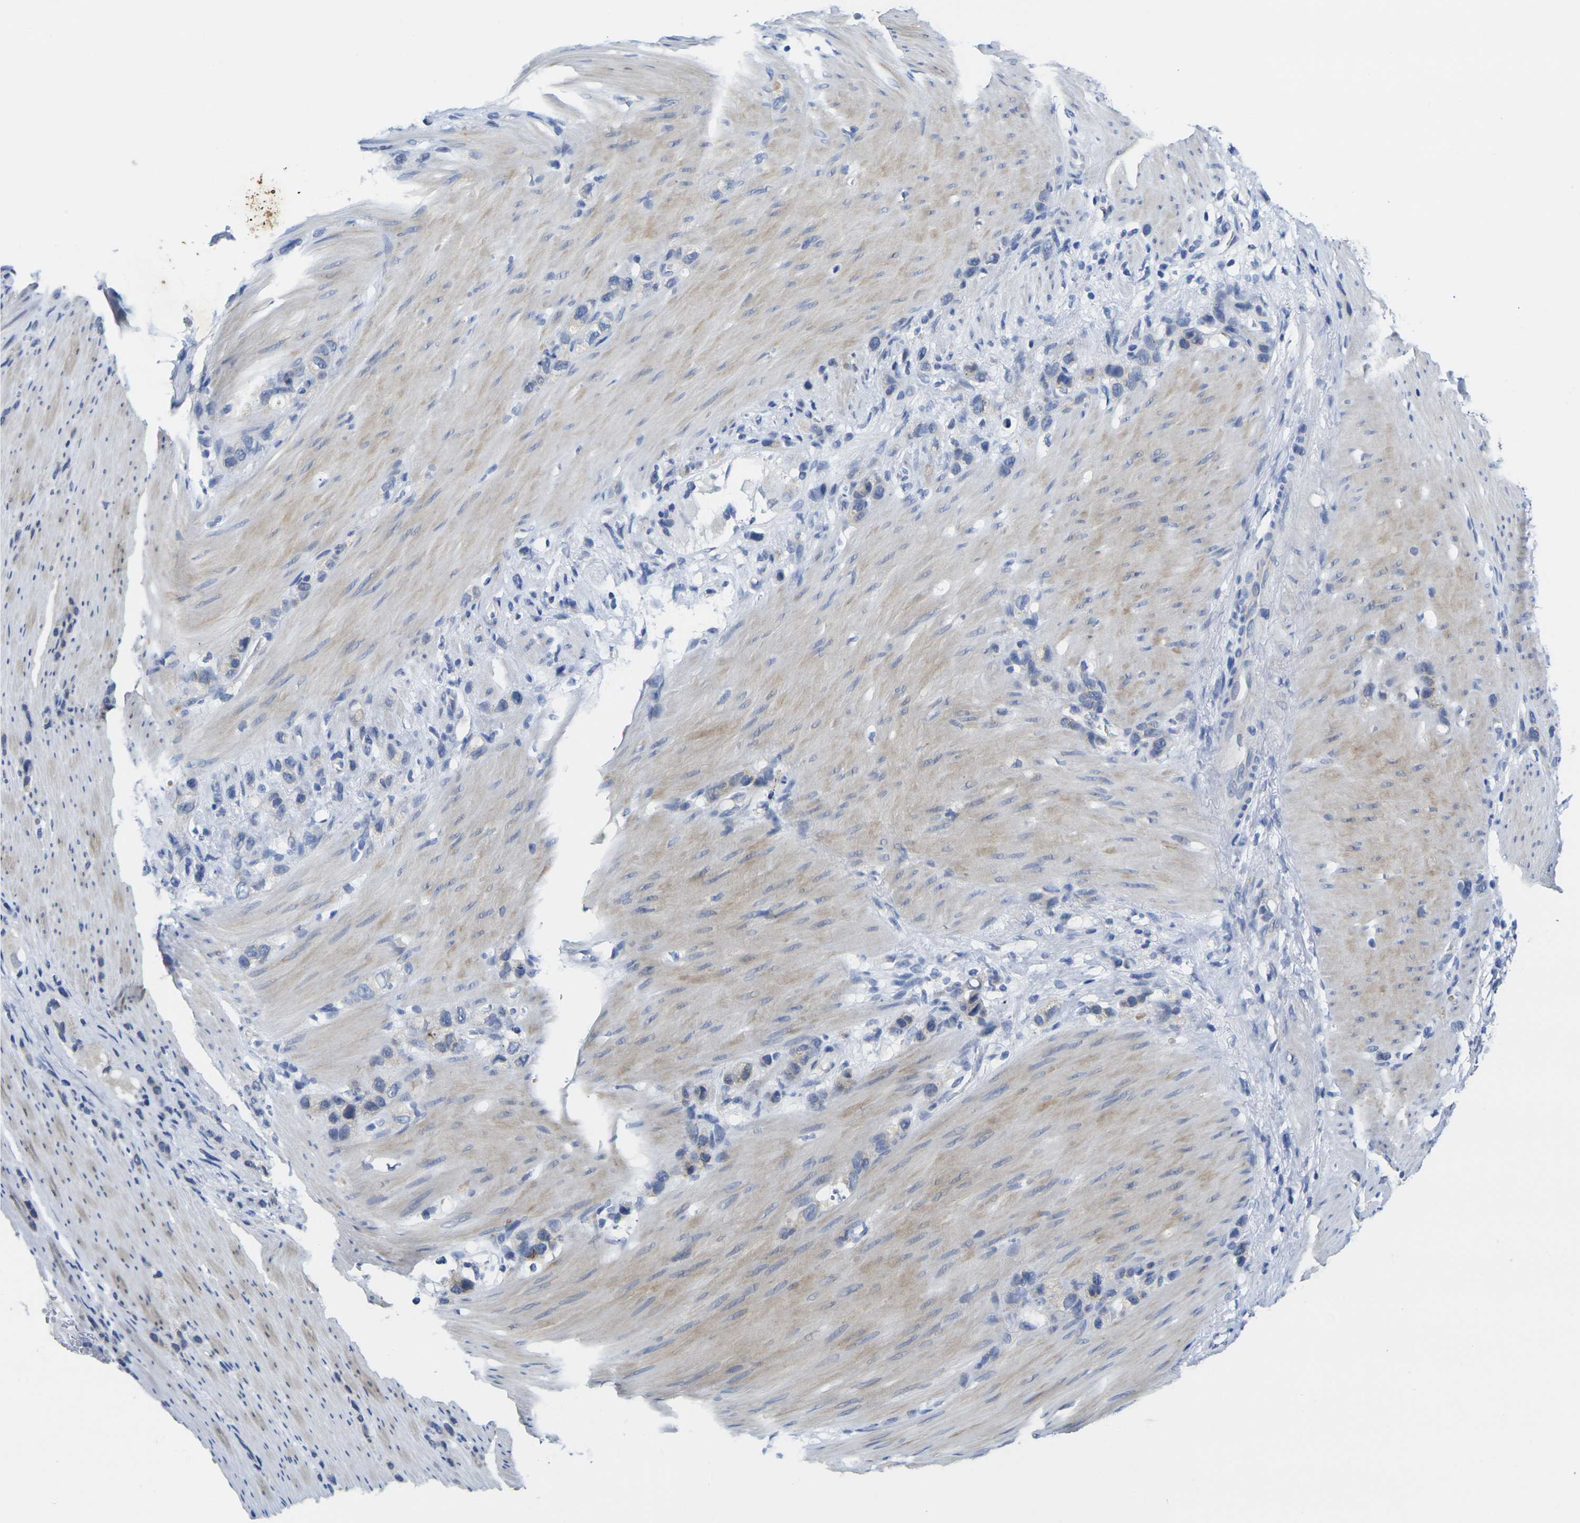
{"staining": {"intensity": "negative", "quantity": "none", "location": "none"}, "tissue": "stomach cancer", "cell_type": "Tumor cells", "image_type": "cancer", "snomed": [{"axis": "morphology", "description": "Normal tissue, NOS"}, {"axis": "morphology", "description": "Adenocarcinoma, NOS"}, {"axis": "morphology", "description": "Adenocarcinoma, High grade"}, {"axis": "topography", "description": "Stomach, upper"}, {"axis": "topography", "description": "Stomach"}], "caption": "Photomicrograph shows no protein staining in tumor cells of stomach cancer tissue.", "gene": "CRK", "patient": {"sex": "female", "age": 65}}